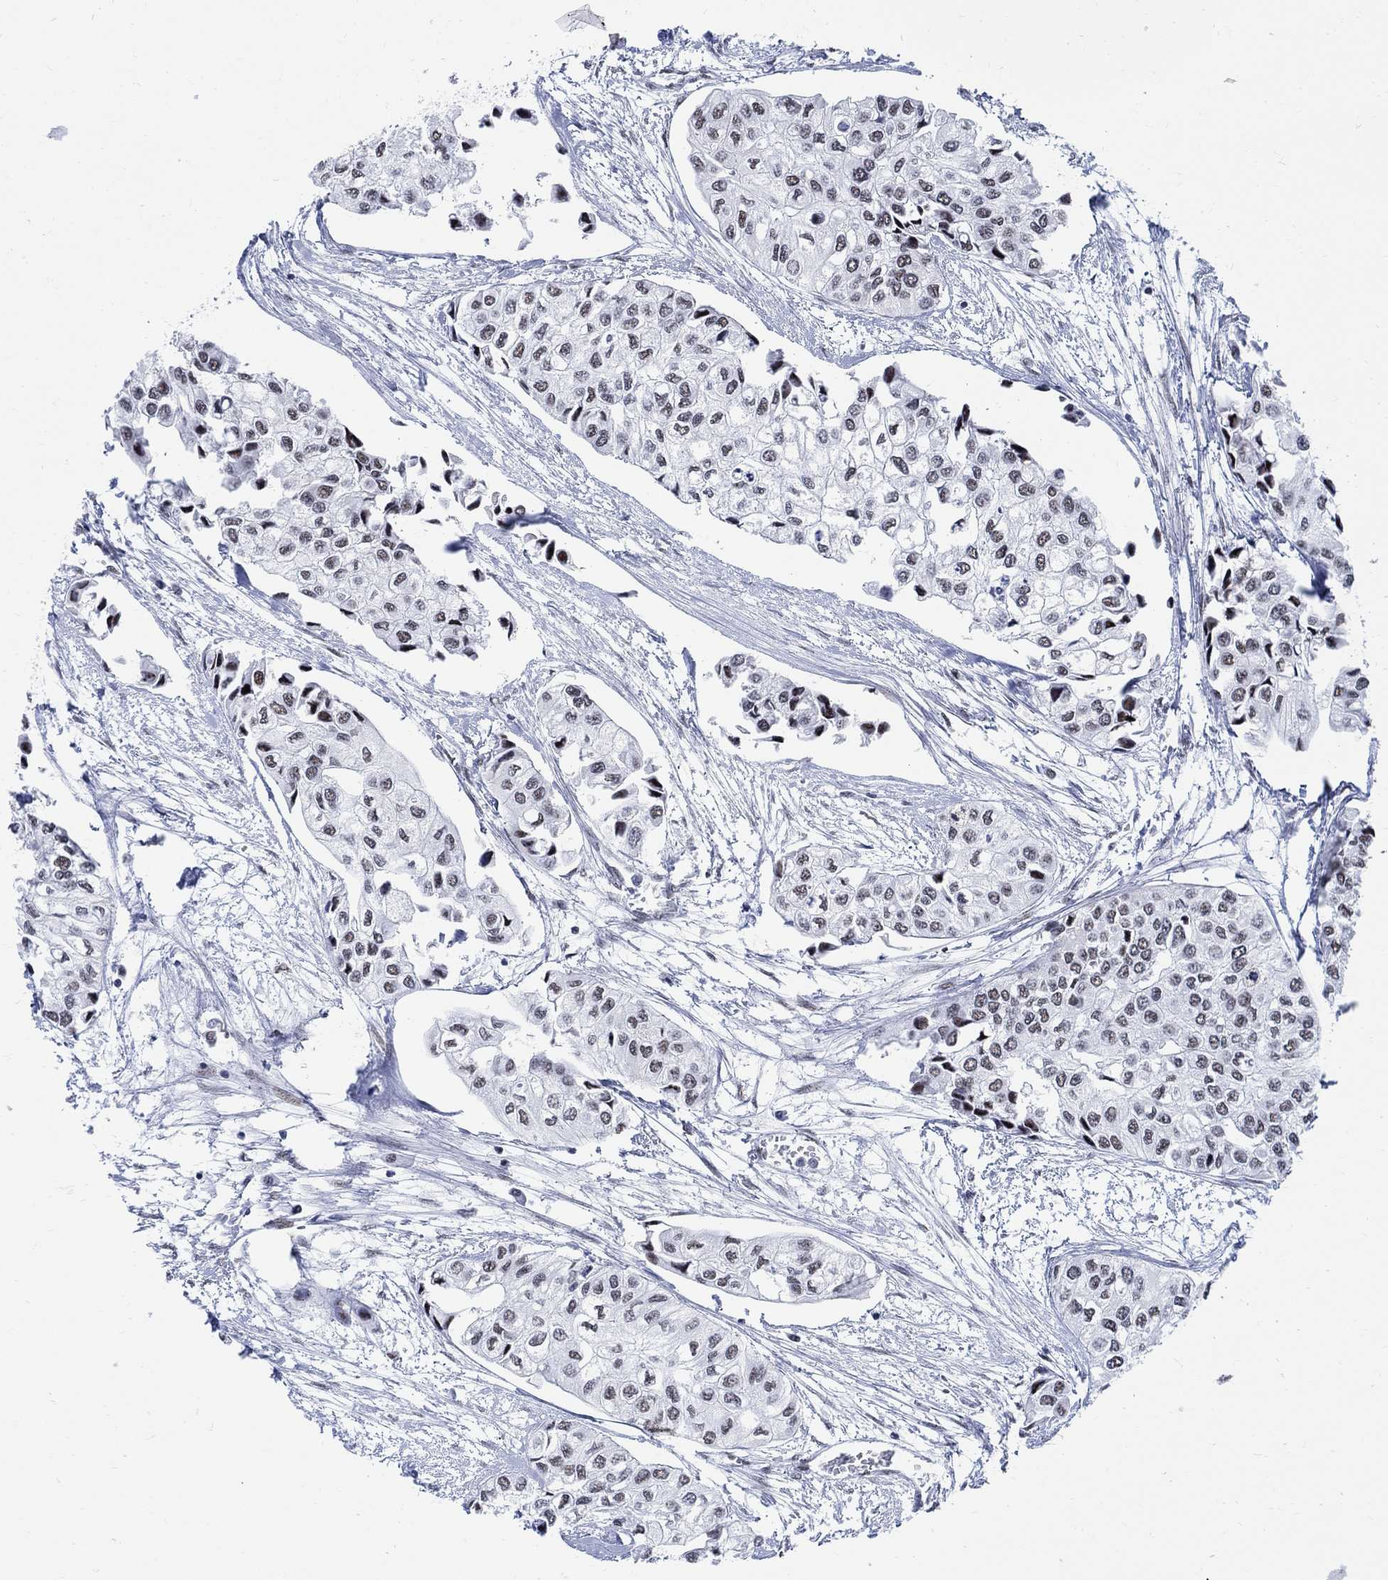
{"staining": {"intensity": "weak", "quantity": "25%-75%", "location": "nuclear"}, "tissue": "urothelial cancer", "cell_type": "Tumor cells", "image_type": "cancer", "snomed": [{"axis": "morphology", "description": "Urothelial carcinoma, High grade"}, {"axis": "topography", "description": "Urinary bladder"}], "caption": "A high-resolution histopathology image shows IHC staining of urothelial cancer, which exhibits weak nuclear staining in approximately 25%-75% of tumor cells. (IHC, brightfield microscopy, high magnification).", "gene": "DLK1", "patient": {"sex": "male", "age": 73}}